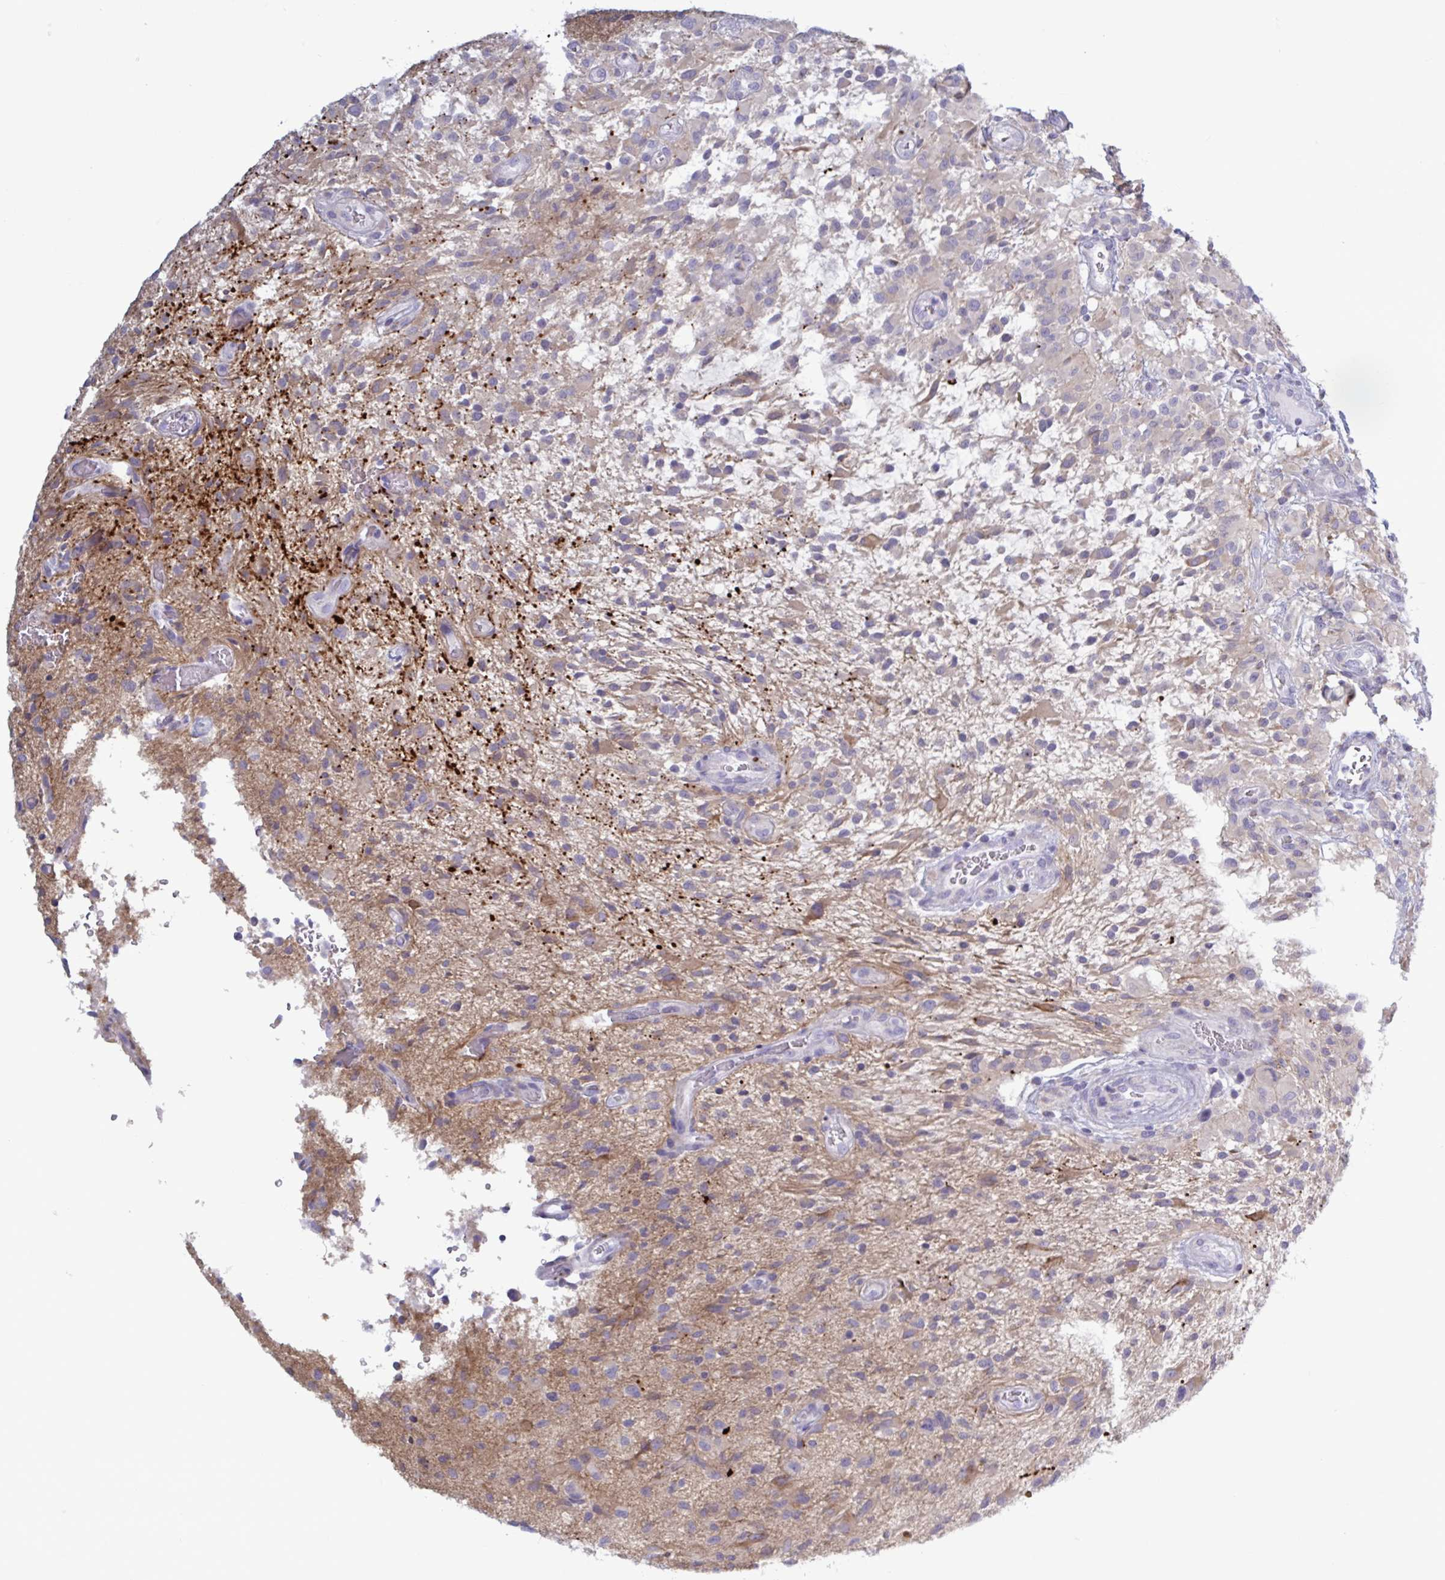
{"staining": {"intensity": "weak", "quantity": "25%-75%", "location": "cytoplasmic/membranous"}, "tissue": "glioma", "cell_type": "Tumor cells", "image_type": "cancer", "snomed": [{"axis": "morphology", "description": "Glioma, malignant, High grade"}, {"axis": "topography", "description": "Brain"}], "caption": "Tumor cells display weak cytoplasmic/membranous staining in about 25%-75% of cells in glioma. The staining is performed using DAB brown chromogen to label protein expression. The nuclei are counter-stained blue using hematoxylin.", "gene": "ATG9A", "patient": {"sex": "male", "age": 71}}